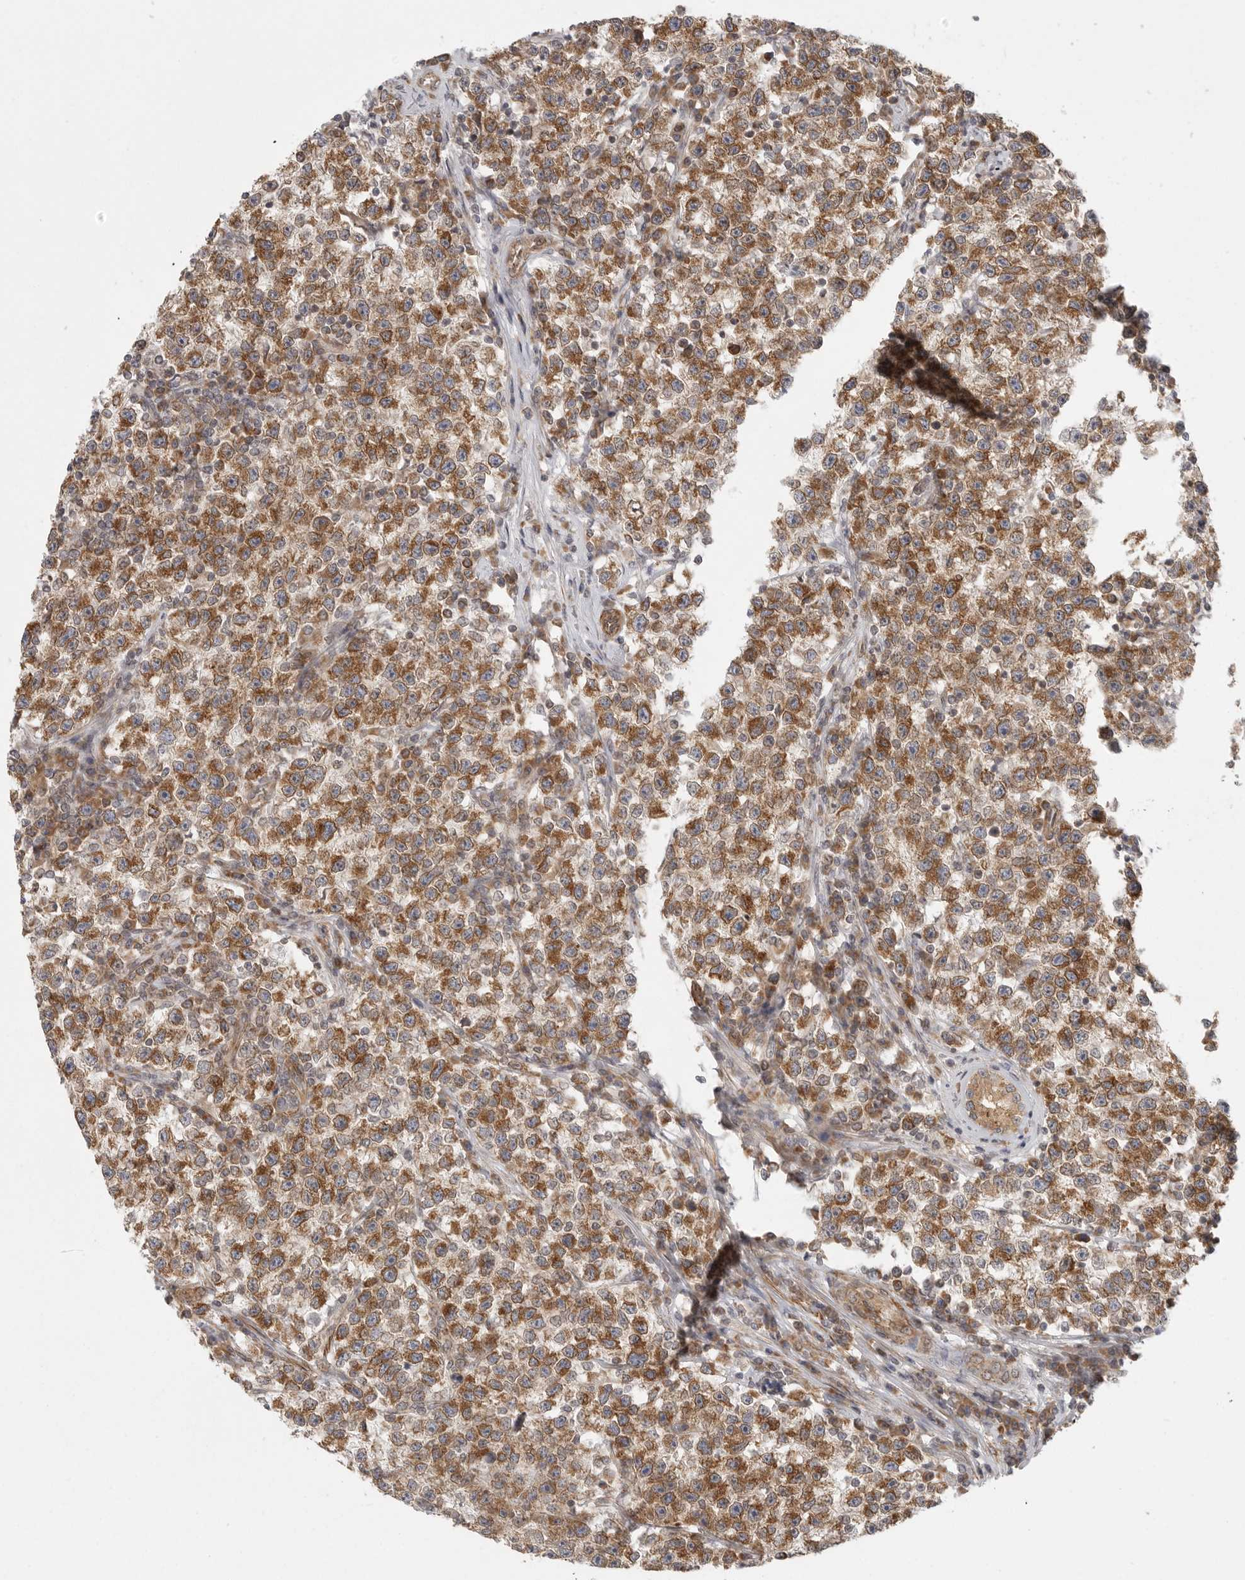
{"staining": {"intensity": "moderate", "quantity": ">75%", "location": "cytoplasmic/membranous"}, "tissue": "testis cancer", "cell_type": "Tumor cells", "image_type": "cancer", "snomed": [{"axis": "morphology", "description": "Seminoma, NOS"}, {"axis": "topography", "description": "Testis"}], "caption": "IHC photomicrograph of neoplastic tissue: human testis cancer (seminoma) stained using IHC shows medium levels of moderate protein expression localized specifically in the cytoplasmic/membranous of tumor cells, appearing as a cytoplasmic/membranous brown color.", "gene": "CERS2", "patient": {"sex": "male", "age": 22}}